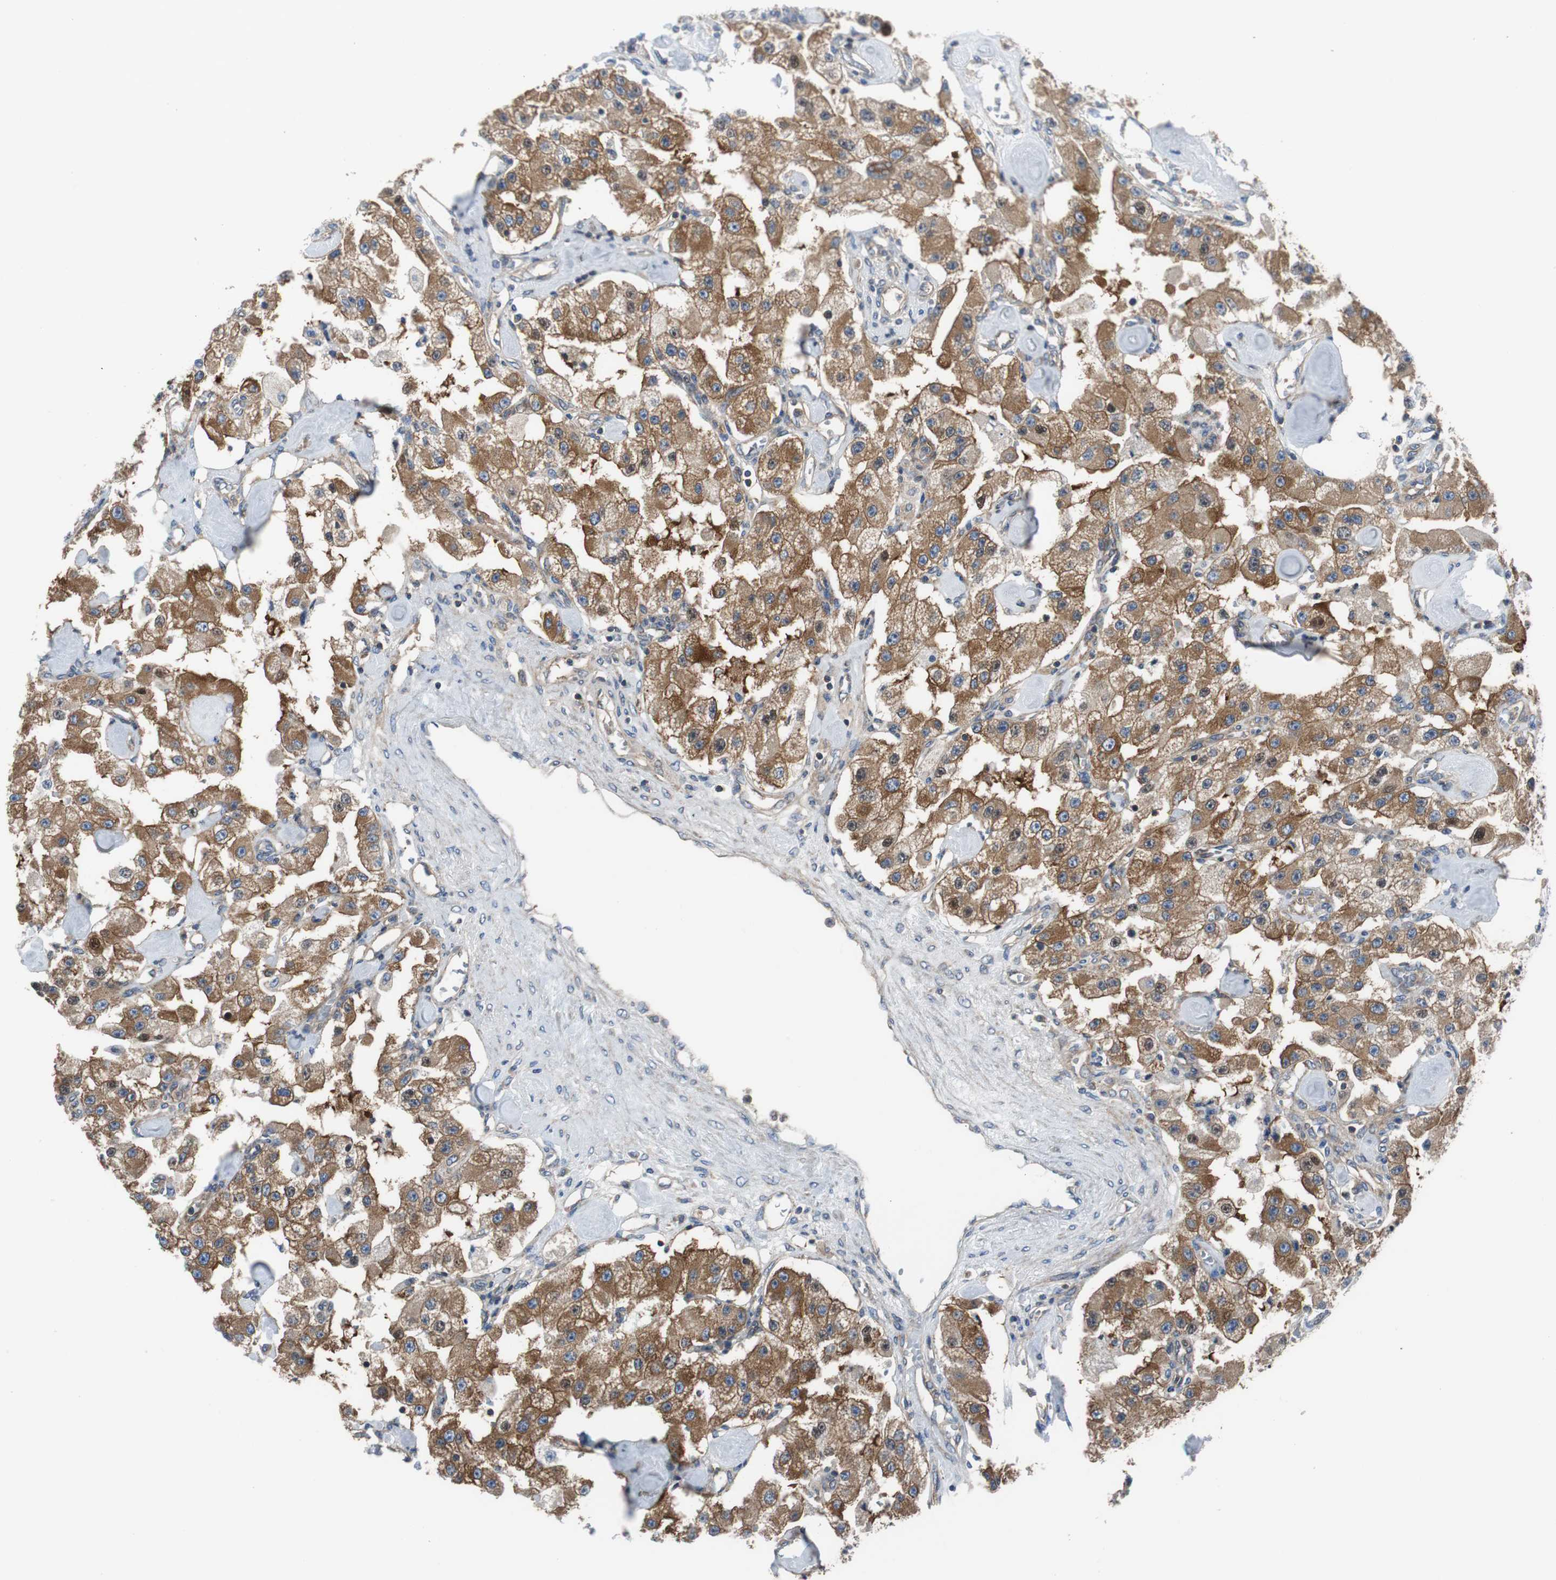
{"staining": {"intensity": "moderate", "quantity": ">75%", "location": "cytoplasmic/membranous"}, "tissue": "carcinoid", "cell_type": "Tumor cells", "image_type": "cancer", "snomed": [{"axis": "morphology", "description": "Carcinoid, malignant, NOS"}, {"axis": "topography", "description": "Pancreas"}], "caption": "IHC (DAB) staining of carcinoid shows moderate cytoplasmic/membranous protein staining in approximately >75% of tumor cells.", "gene": "BRAF", "patient": {"sex": "male", "age": 41}}